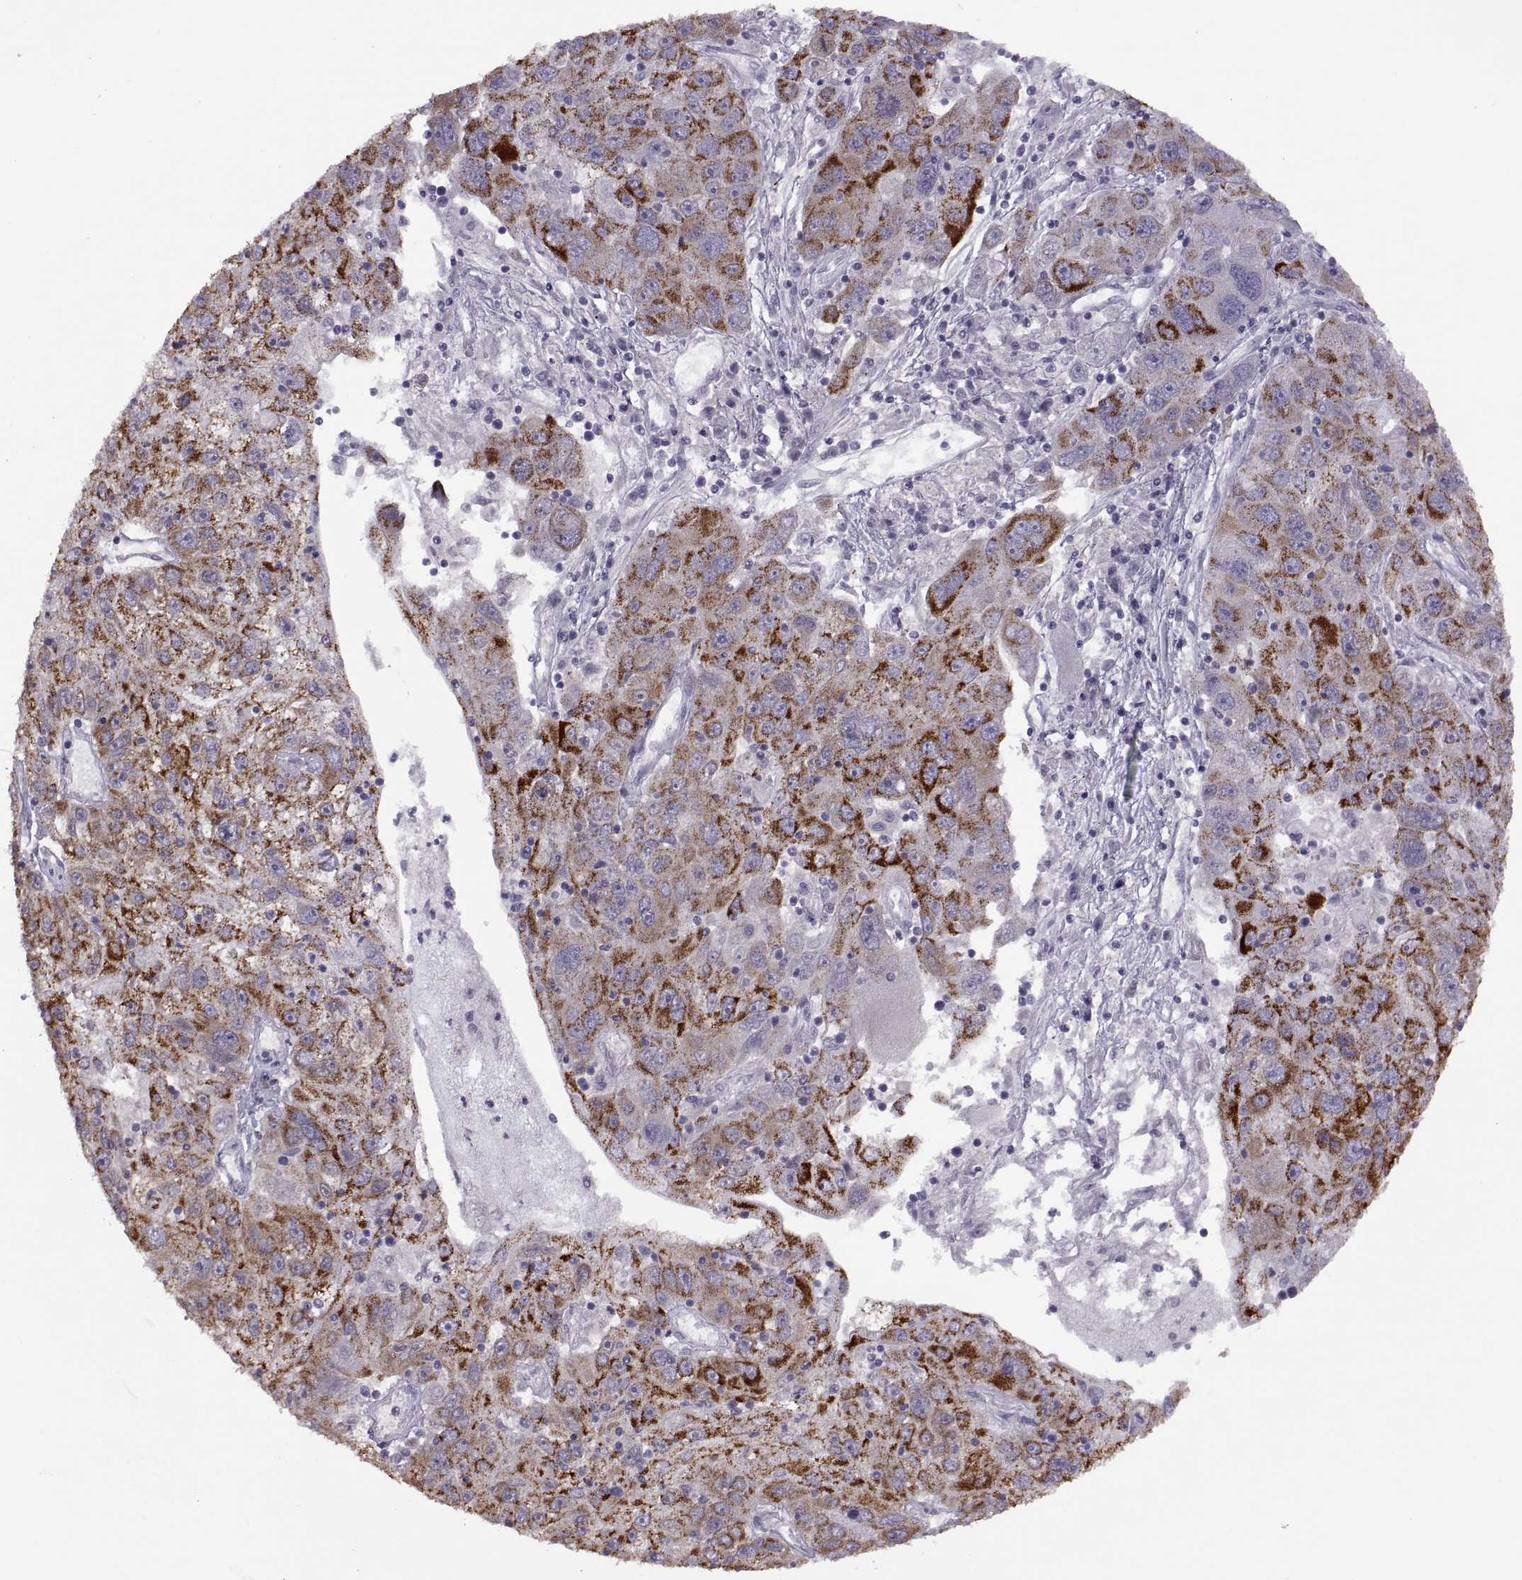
{"staining": {"intensity": "strong", "quantity": ">75%", "location": "cytoplasmic/membranous"}, "tissue": "stomach cancer", "cell_type": "Tumor cells", "image_type": "cancer", "snomed": [{"axis": "morphology", "description": "Adenocarcinoma, NOS"}, {"axis": "topography", "description": "Stomach"}], "caption": "IHC photomicrograph of human stomach cancer stained for a protein (brown), which exhibits high levels of strong cytoplasmic/membranous expression in about >75% of tumor cells.", "gene": "ASIC2", "patient": {"sex": "male", "age": 56}}